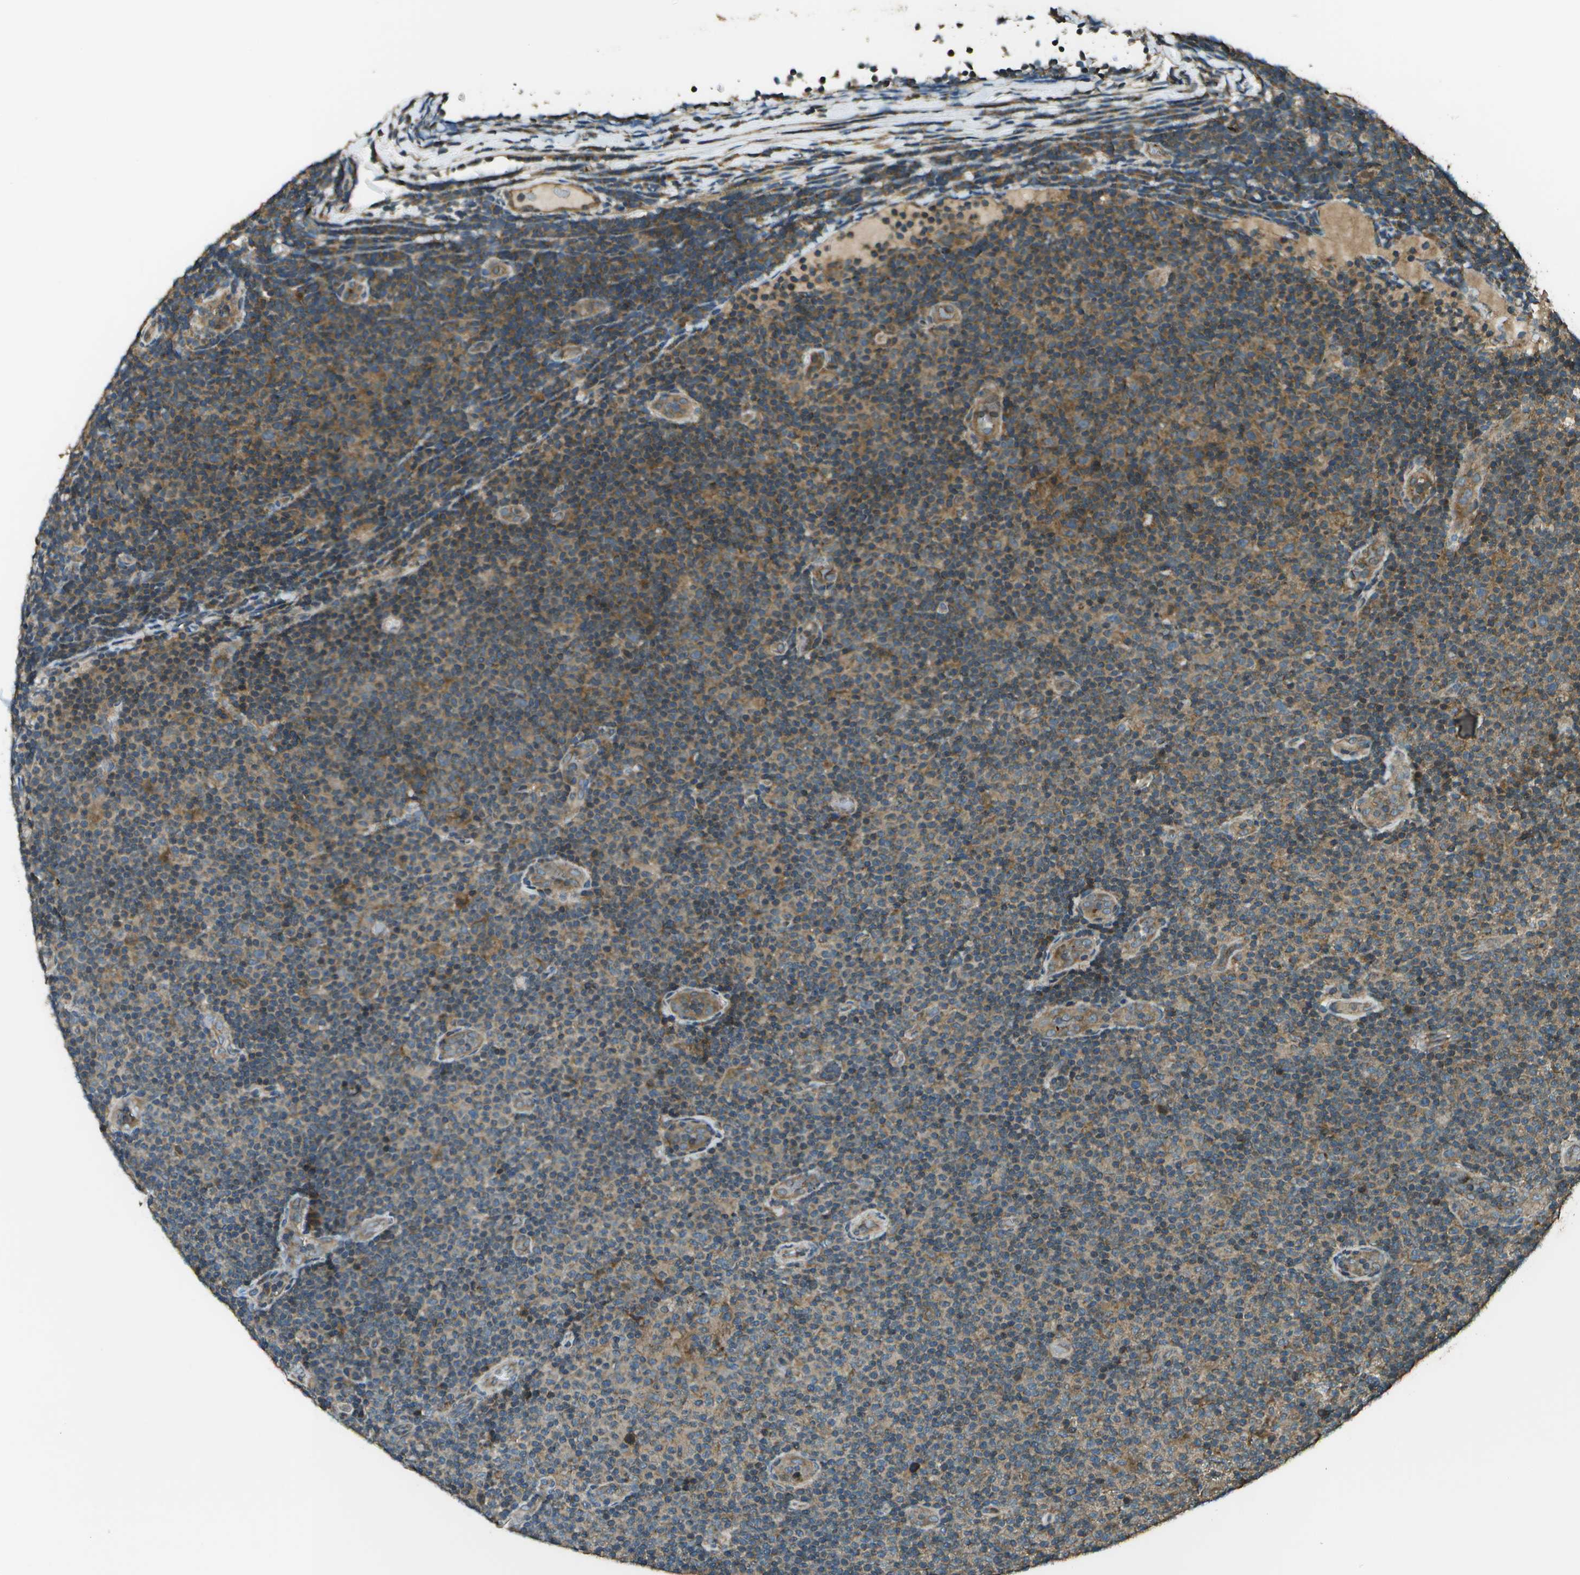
{"staining": {"intensity": "weak", "quantity": "25%-75%", "location": "cytoplasmic/membranous"}, "tissue": "lymphoma", "cell_type": "Tumor cells", "image_type": "cancer", "snomed": [{"axis": "morphology", "description": "Malignant lymphoma, non-Hodgkin's type, Low grade"}, {"axis": "topography", "description": "Lymph node"}], "caption": "High-magnification brightfield microscopy of lymphoma stained with DAB (brown) and counterstained with hematoxylin (blue). tumor cells exhibit weak cytoplasmic/membranous staining is present in about25%-75% of cells.", "gene": "PLPBP", "patient": {"sex": "male", "age": 83}}